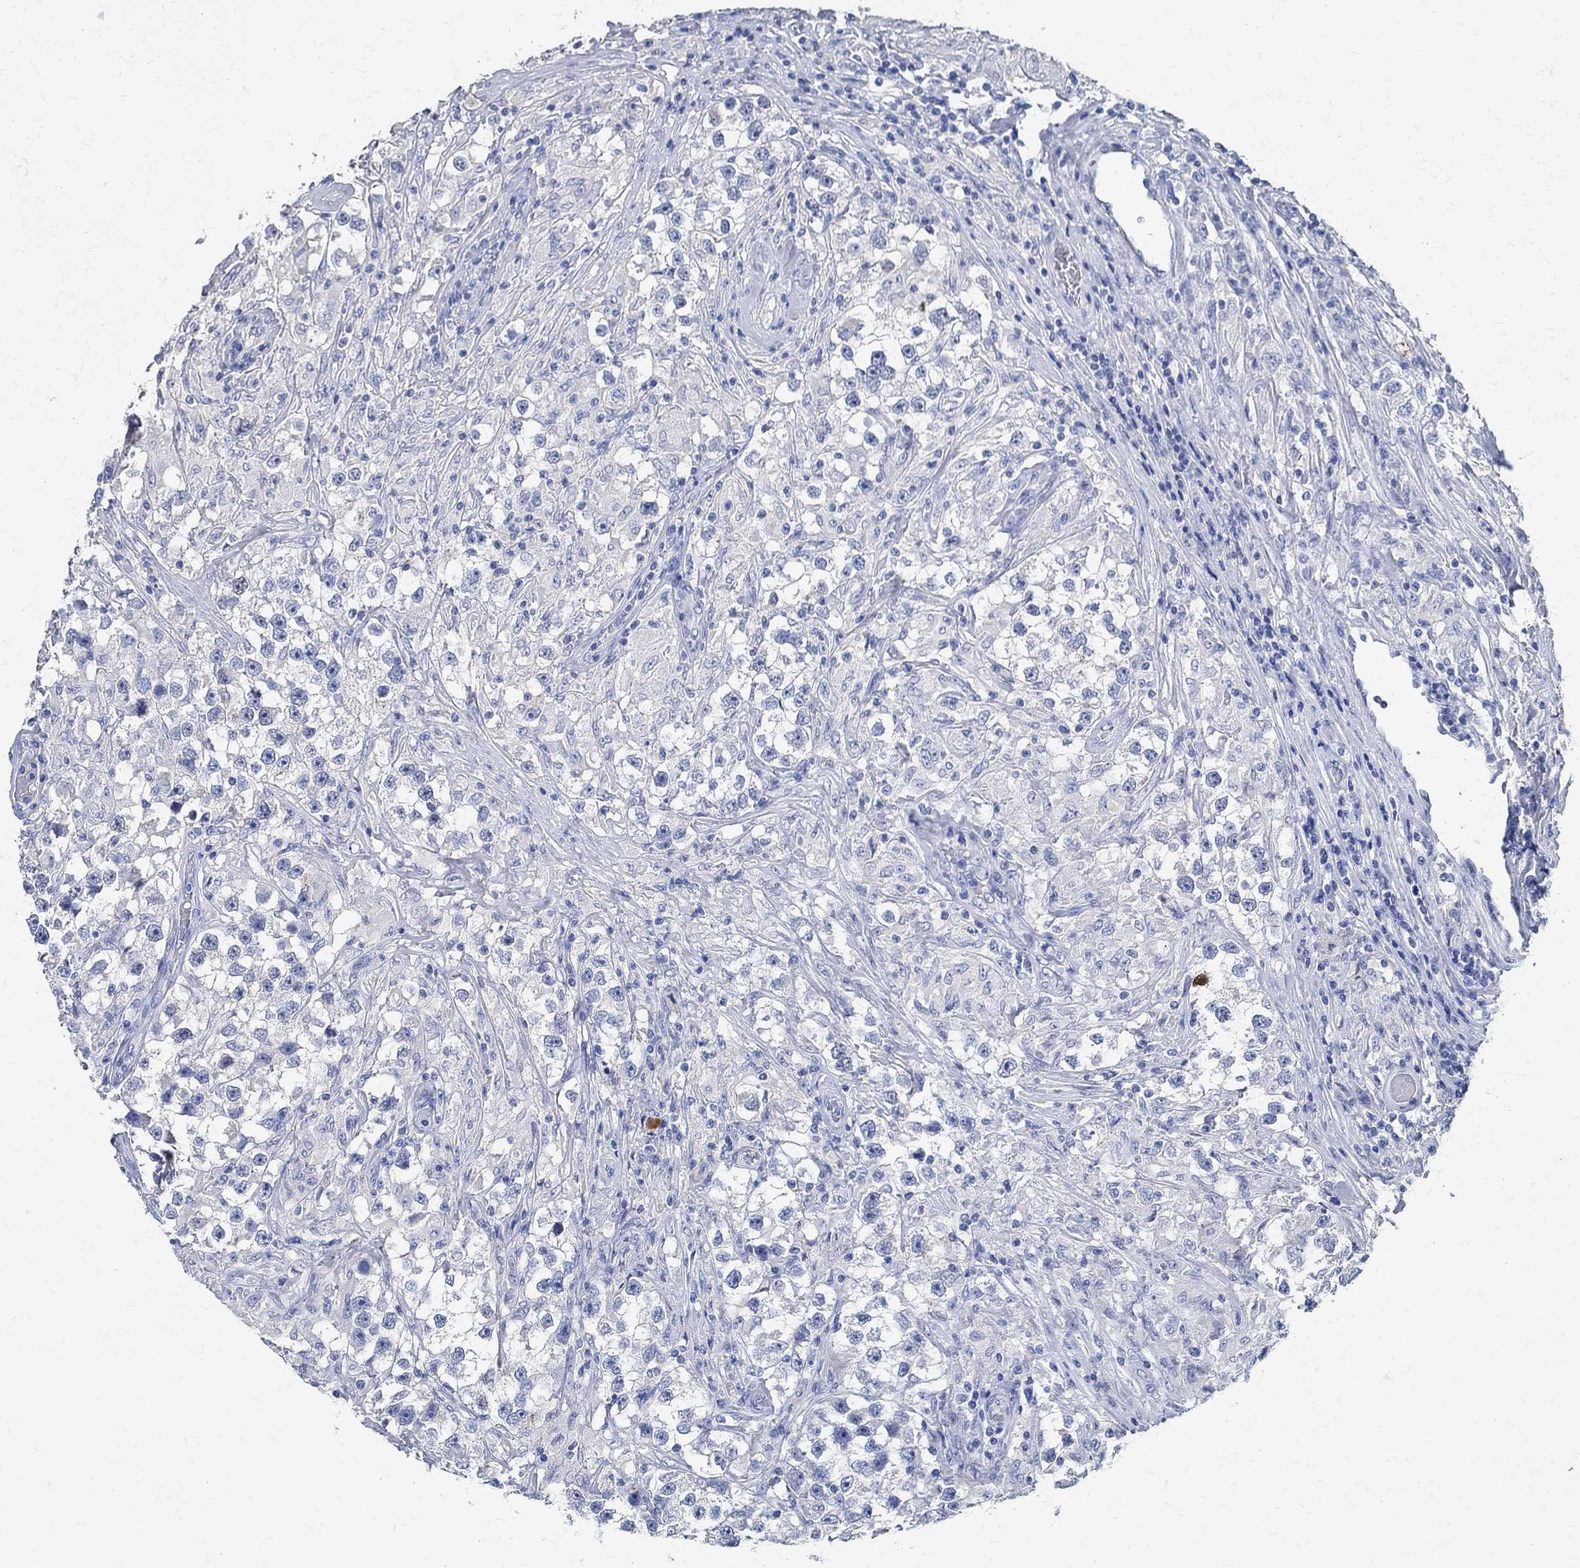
{"staining": {"intensity": "negative", "quantity": "none", "location": "none"}, "tissue": "testis cancer", "cell_type": "Tumor cells", "image_type": "cancer", "snomed": [{"axis": "morphology", "description": "Seminoma, NOS"}, {"axis": "topography", "description": "Testis"}], "caption": "Human seminoma (testis) stained for a protein using immunohistochemistry displays no positivity in tumor cells.", "gene": "PRX", "patient": {"sex": "male", "age": 46}}